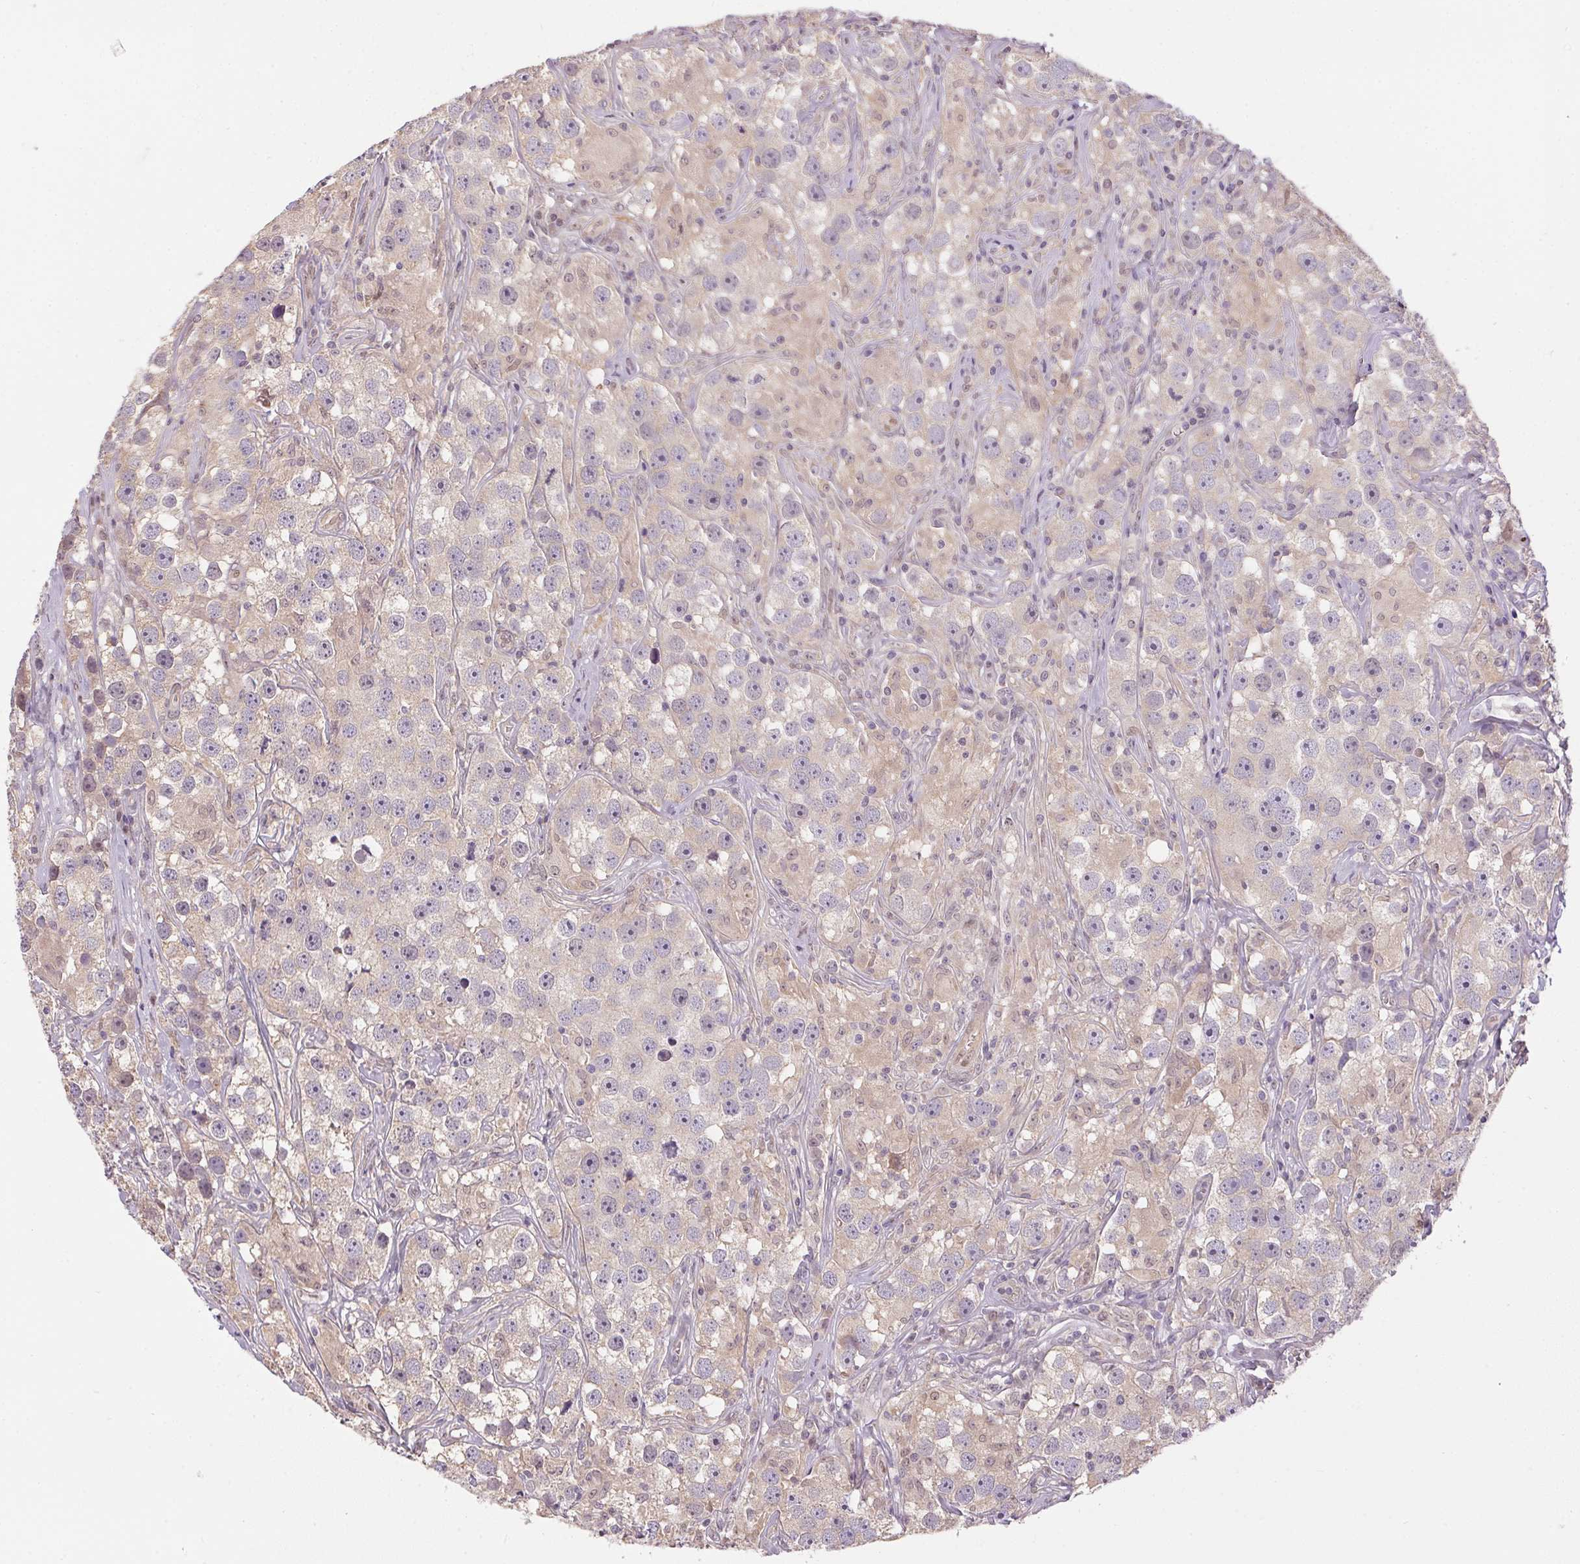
{"staining": {"intensity": "weak", "quantity": "<25%", "location": "cytoplasmic/membranous"}, "tissue": "testis cancer", "cell_type": "Tumor cells", "image_type": "cancer", "snomed": [{"axis": "morphology", "description": "Seminoma, NOS"}, {"axis": "topography", "description": "Testis"}], "caption": "High magnification brightfield microscopy of testis cancer (seminoma) stained with DAB (3,3'-diaminobenzidine) (brown) and counterstained with hematoxylin (blue): tumor cells show no significant expression.", "gene": "SC5D", "patient": {"sex": "male", "age": 49}}